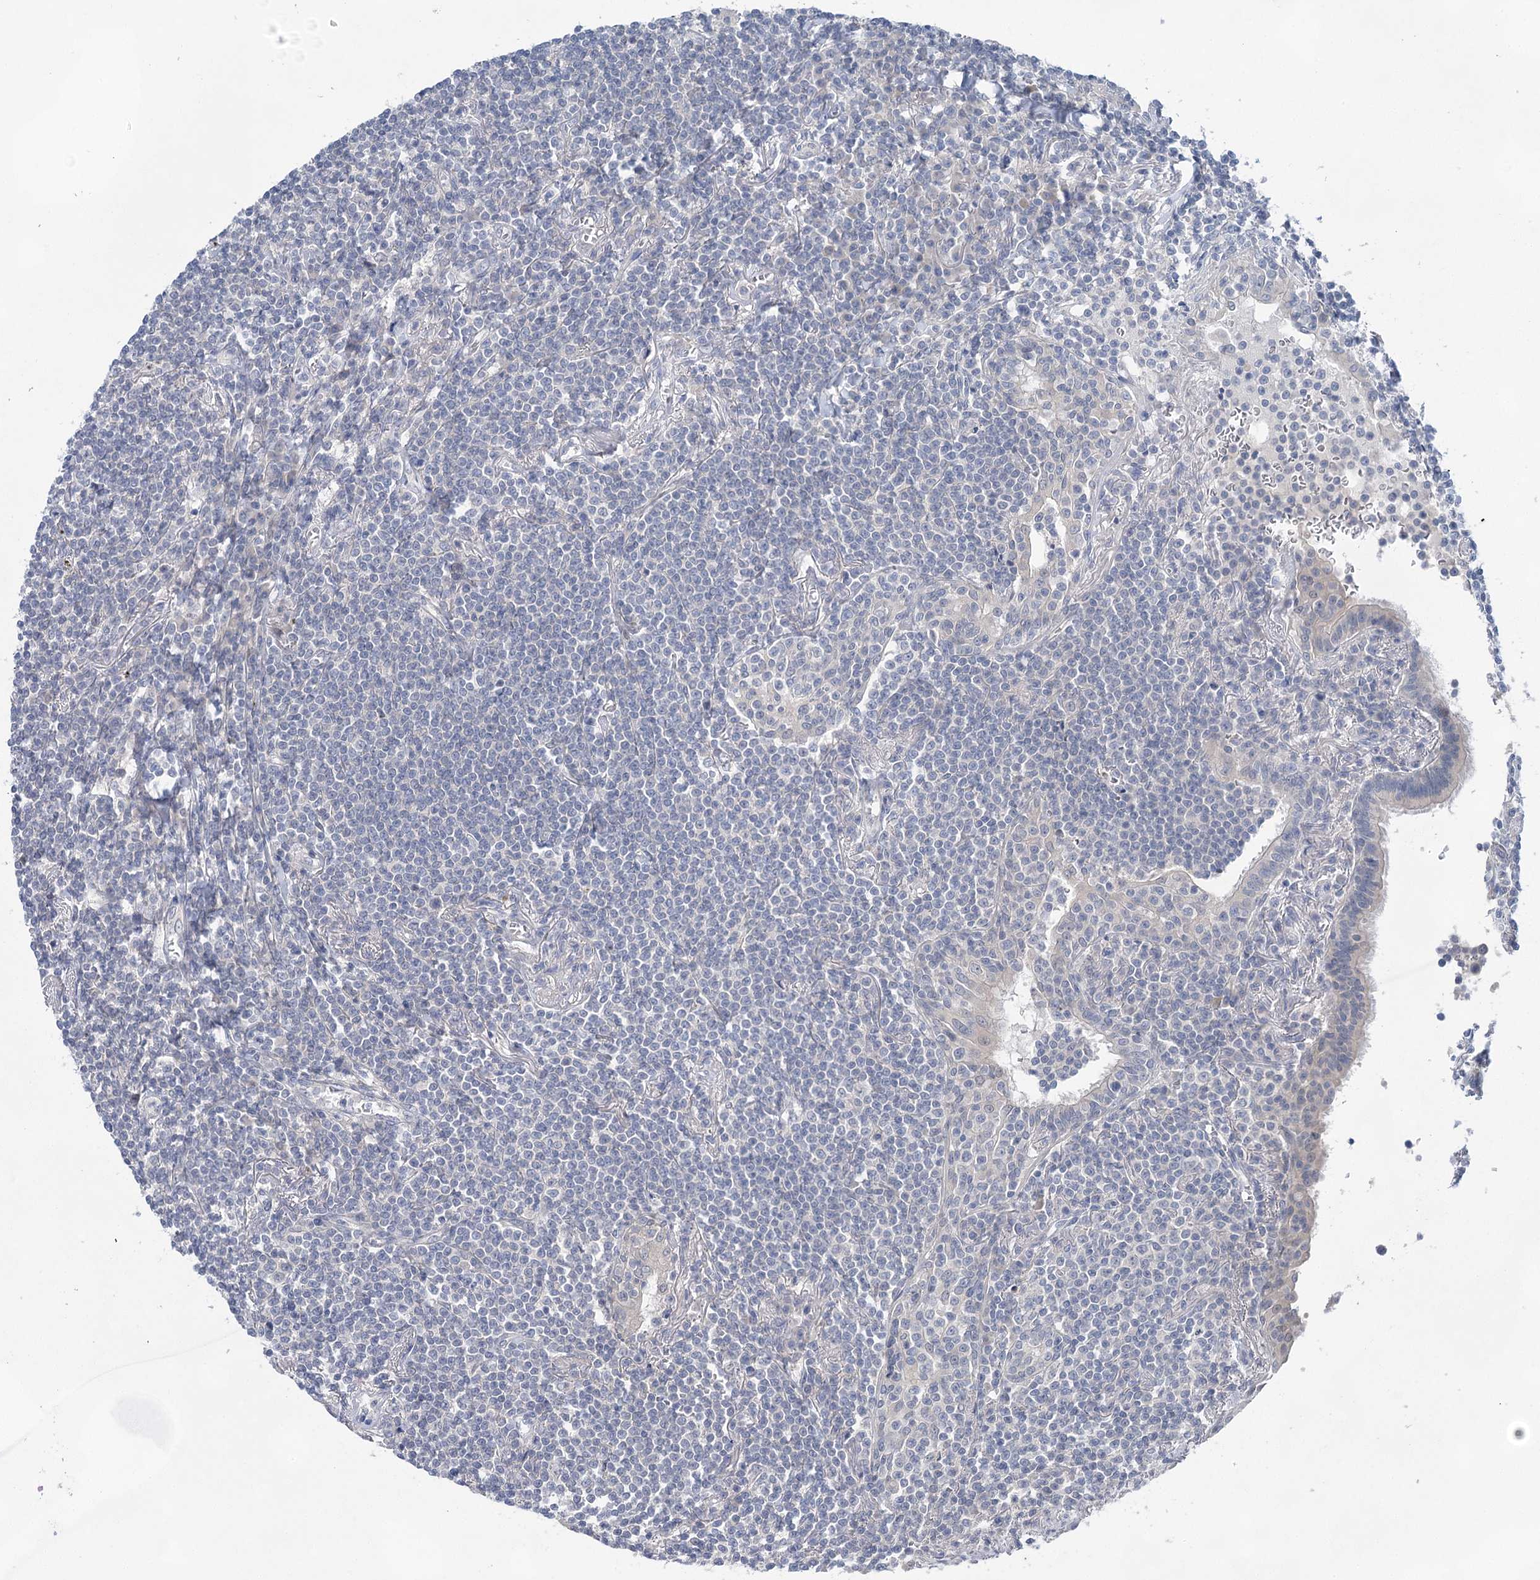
{"staining": {"intensity": "negative", "quantity": "none", "location": "none"}, "tissue": "lymphoma", "cell_type": "Tumor cells", "image_type": "cancer", "snomed": [{"axis": "morphology", "description": "Malignant lymphoma, non-Hodgkin's type, Low grade"}, {"axis": "topography", "description": "Lung"}], "caption": "High power microscopy micrograph of an immunohistochemistry histopathology image of lymphoma, revealing no significant positivity in tumor cells.", "gene": "LALBA", "patient": {"sex": "female", "age": 71}}